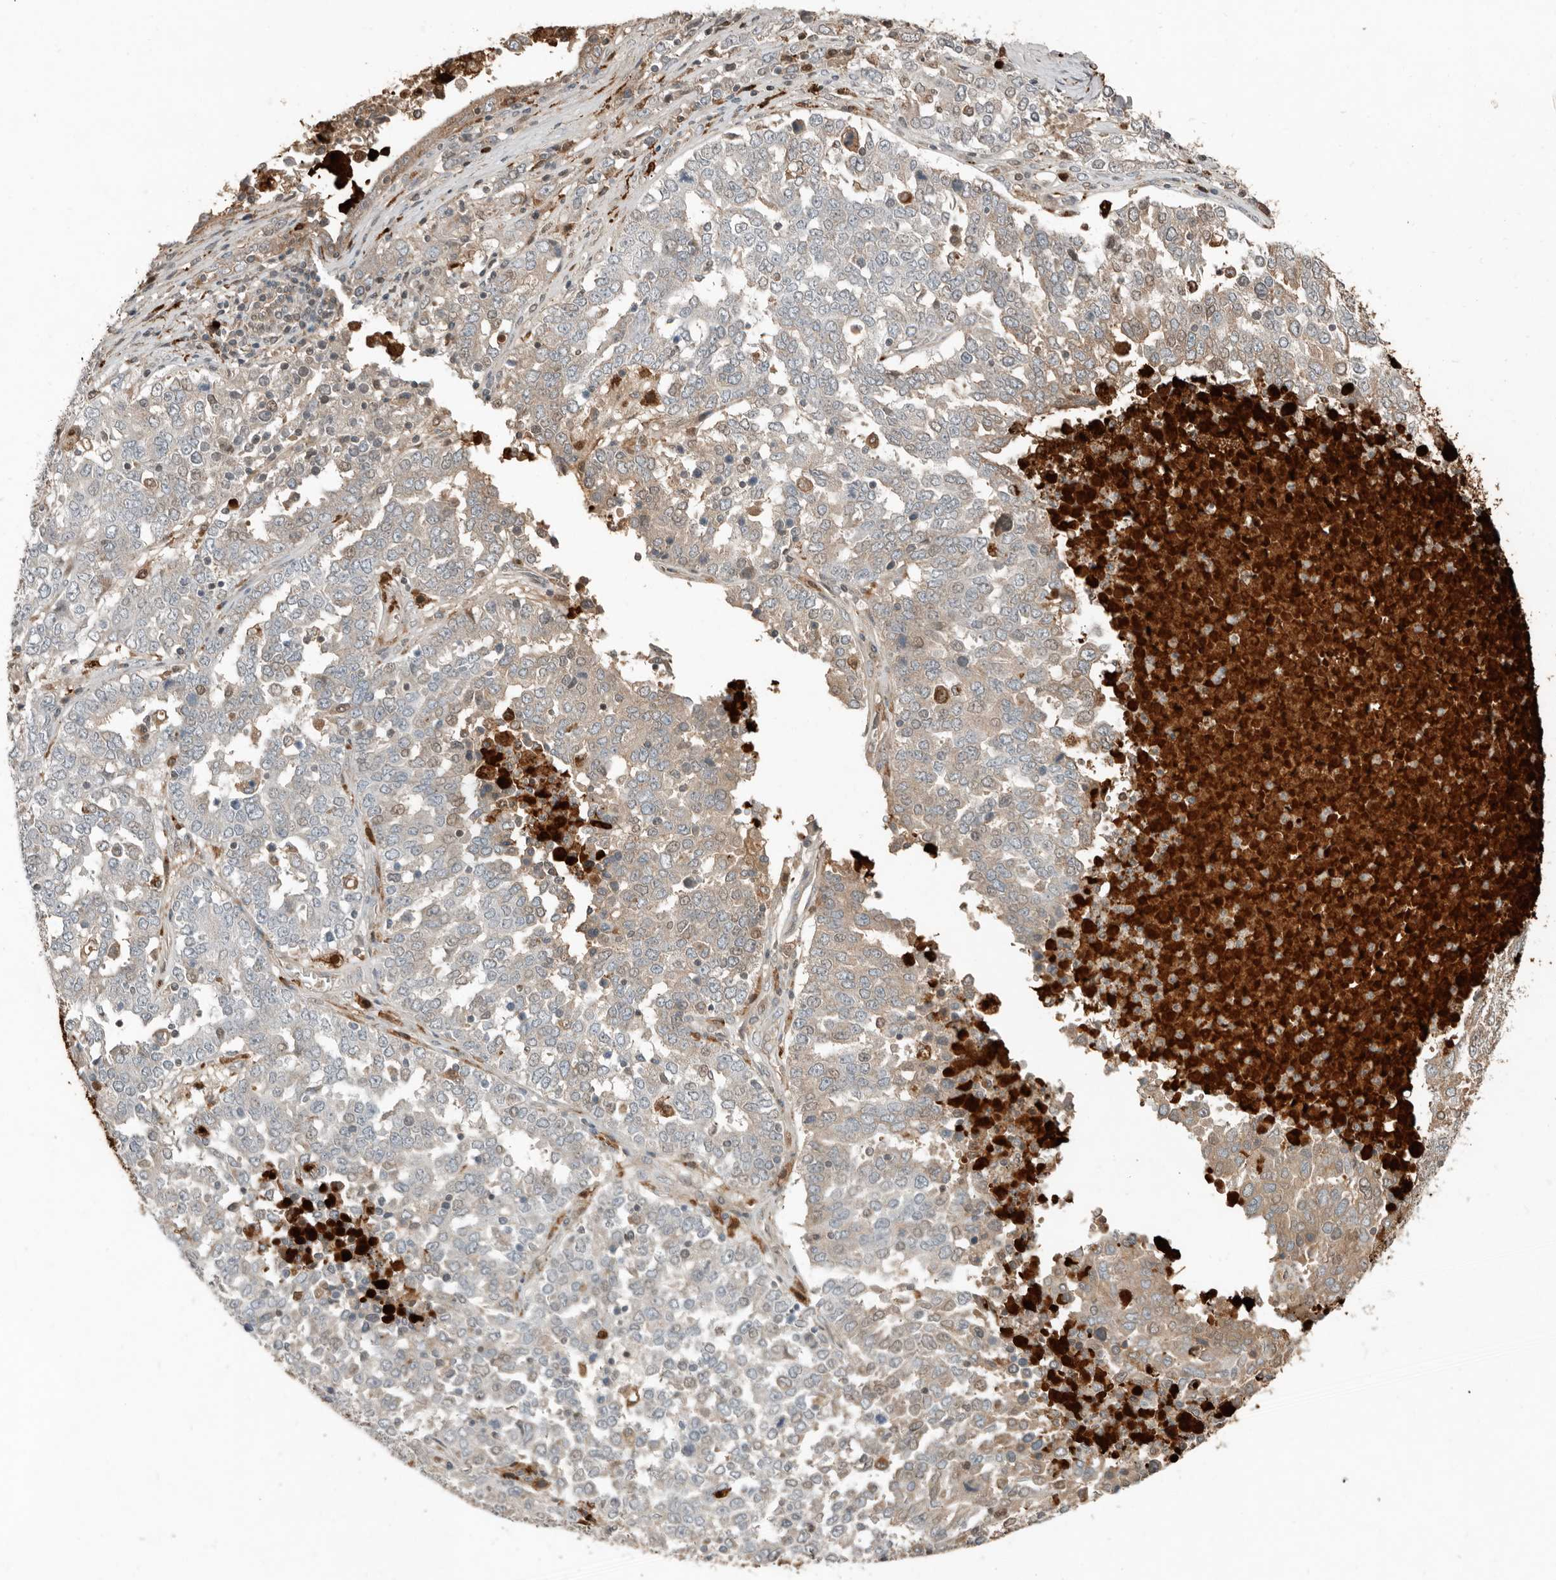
{"staining": {"intensity": "weak", "quantity": "<25%", "location": "cytoplasmic/membranous"}, "tissue": "ovarian cancer", "cell_type": "Tumor cells", "image_type": "cancer", "snomed": [{"axis": "morphology", "description": "Carcinoma, endometroid"}, {"axis": "topography", "description": "Ovary"}], "caption": "Ovarian cancer (endometroid carcinoma) stained for a protein using immunohistochemistry (IHC) reveals no positivity tumor cells.", "gene": "KLHL38", "patient": {"sex": "female", "age": 62}}